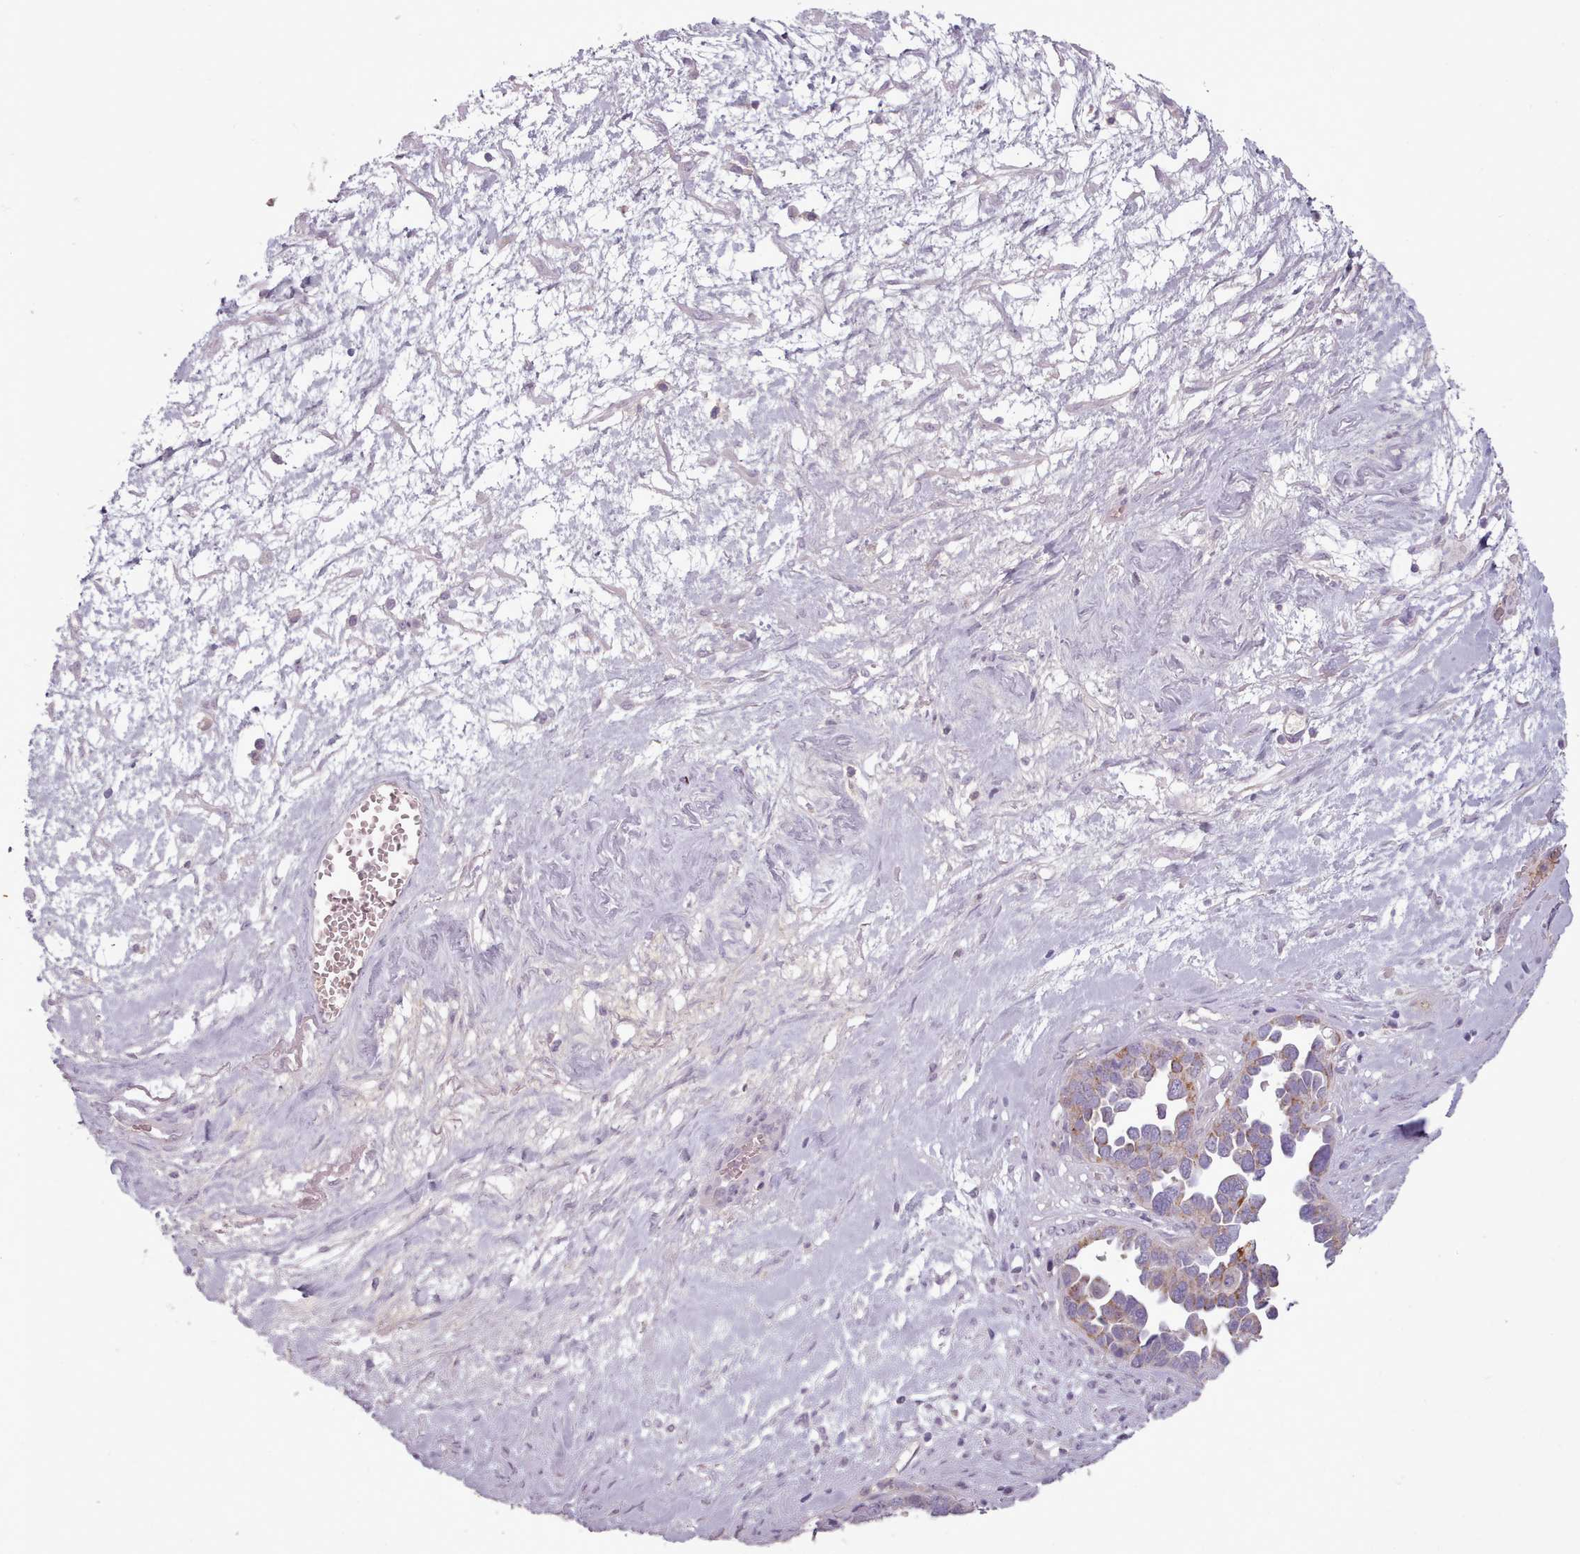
{"staining": {"intensity": "weak", "quantity": "<25%", "location": "cytoplasmic/membranous"}, "tissue": "ovarian cancer", "cell_type": "Tumor cells", "image_type": "cancer", "snomed": [{"axis": "morphology", "description": "Cystadenocarcinoma, serous, NOS"}, {"axis": "topography", "description": "Ovary"}], "caption": "The image displays no staining of tumor cells in serous cystadenocarcinoma (ovarian).", "gene": "LAPTM5", "patient": {"sex": "female", "age": 54}}